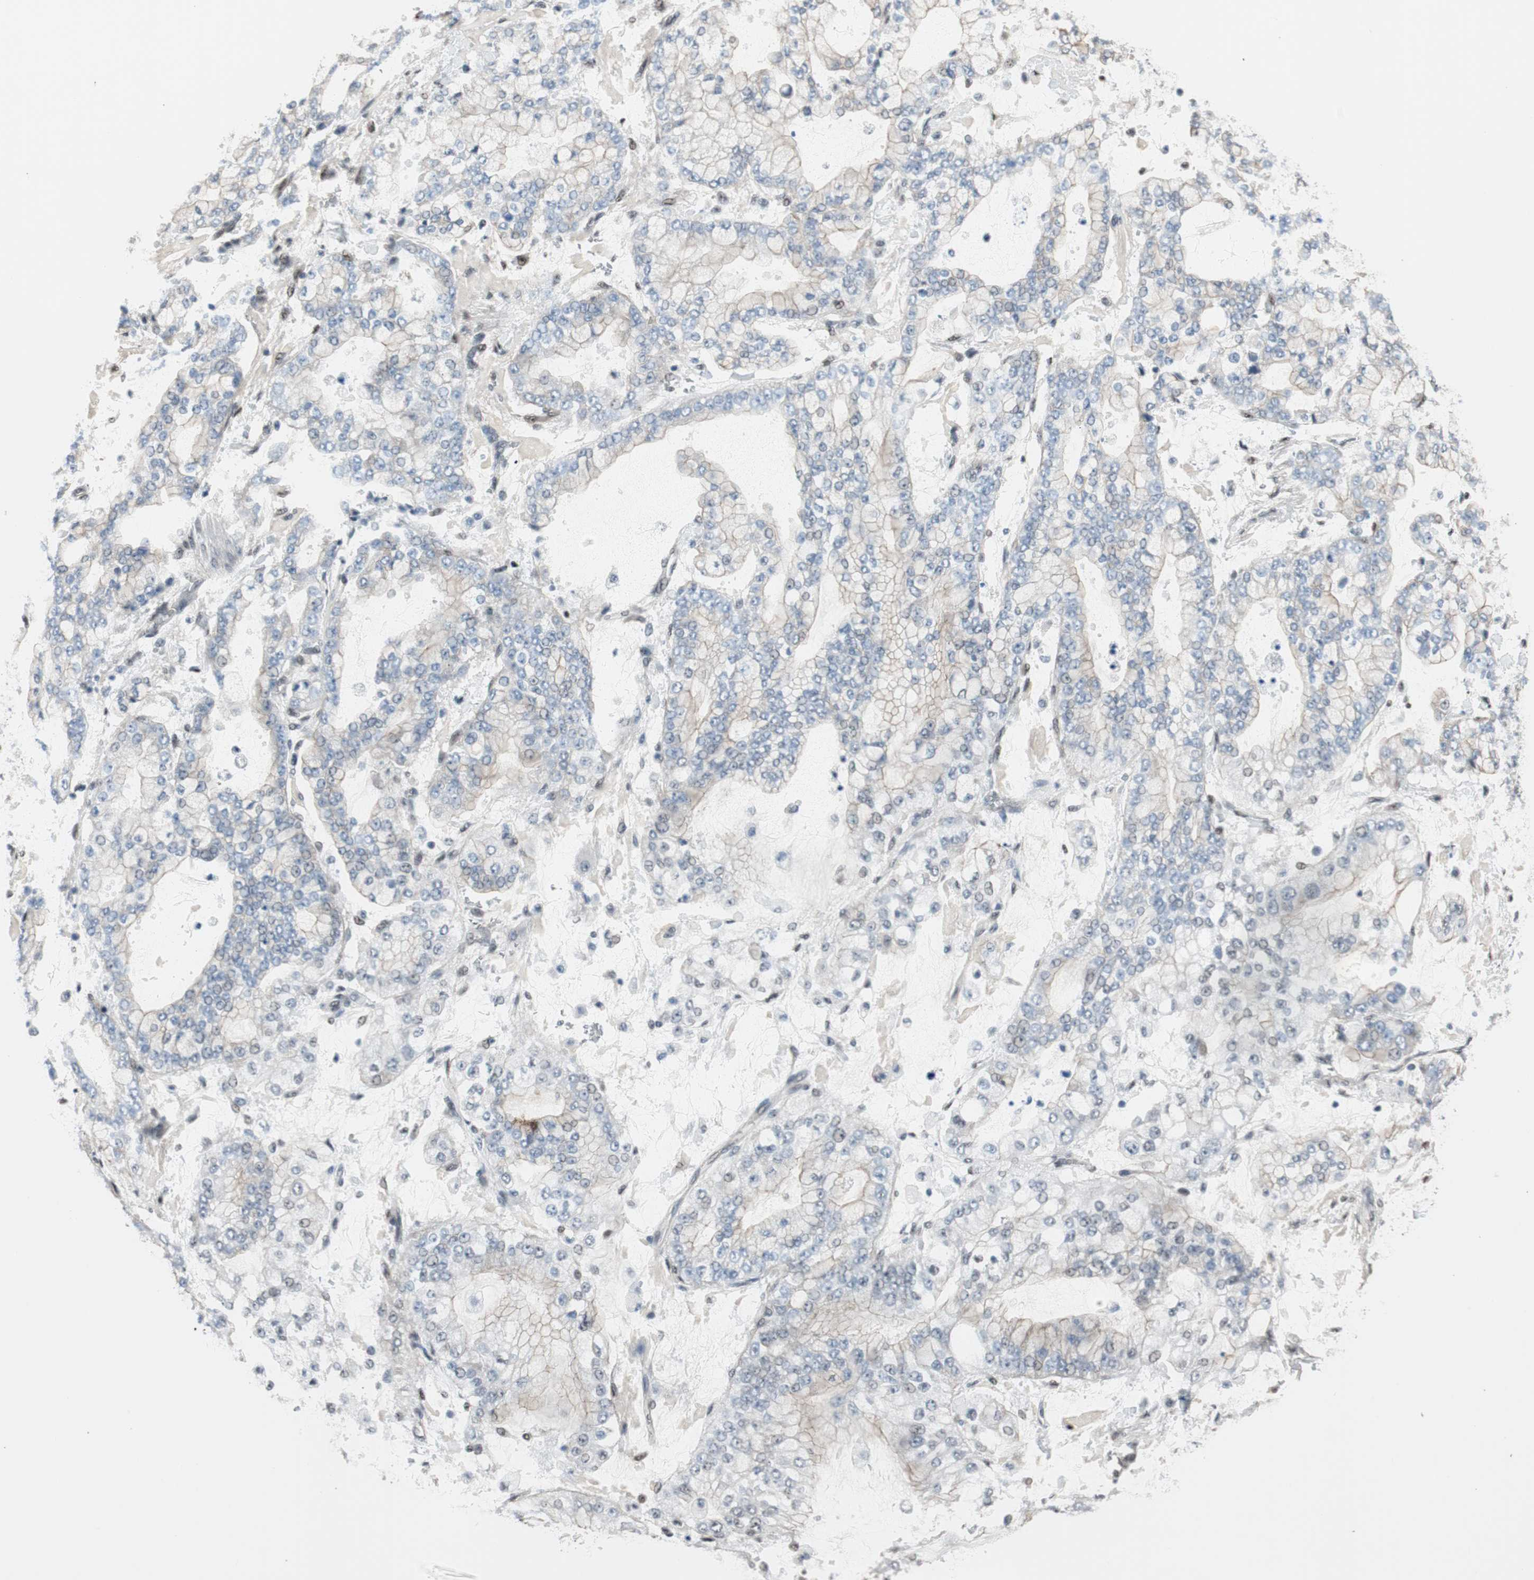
{"staining": {"intensity": "weak", "quantity": "<25%", "location": "cytoplasmic/membranous"}, "tissue": "stomach cancer", "cell_type": "Tumor cells", "image_type": "cancer", "snomed": [{"axis": "morphology", "description": "Adenocarcinoma, NOS"}, {"axis": "topography", "description": "Stomach"}], "caption": "Human stomach cancer stained for a protein using immunohistochemistry shows no expression in tumor cells.", "gene": "PML", "patient": {"sex": "male", "age": 76}}